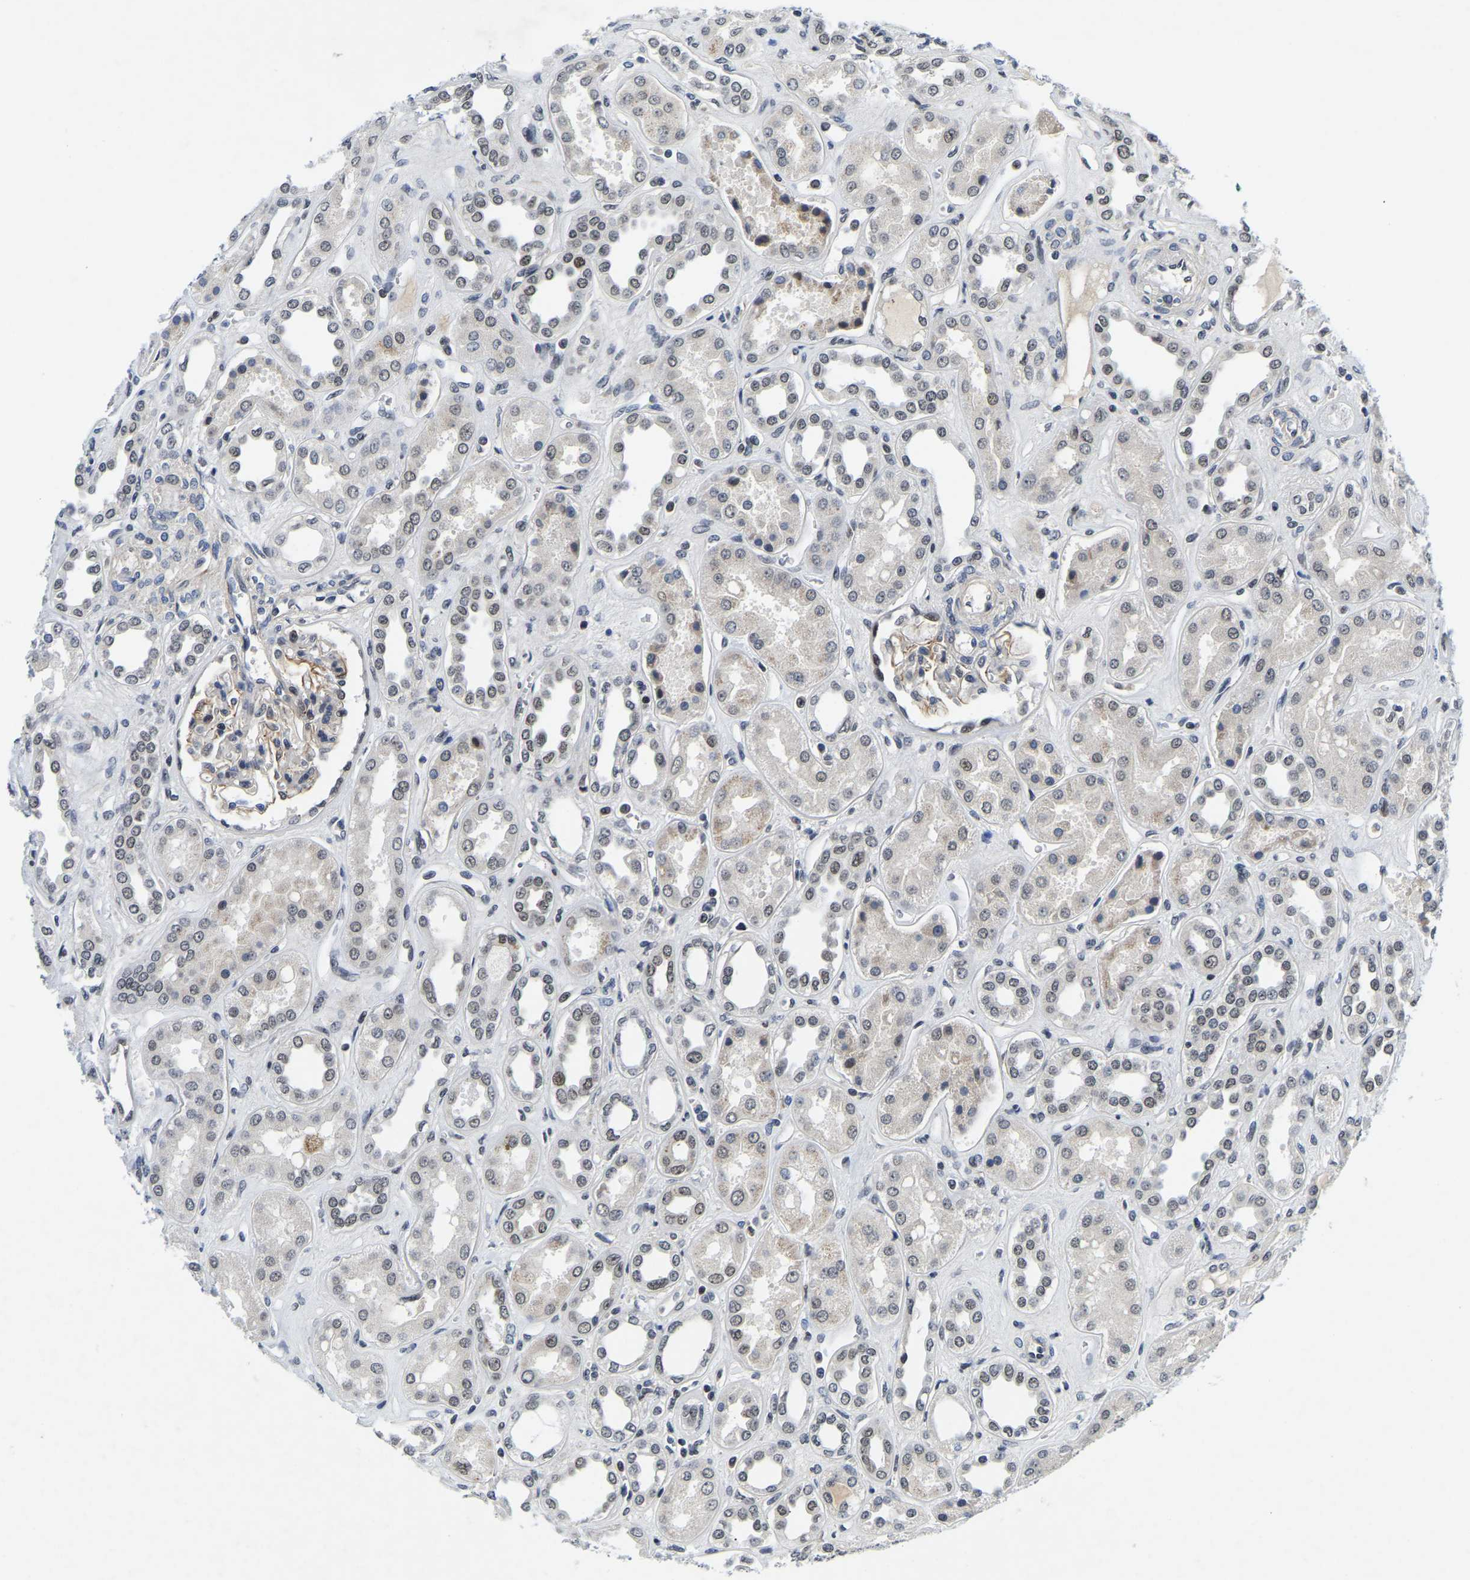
{"staining": {"intensity": "moderate", "quantity": "<25%", "location": "cytoplasmic/membranous"}, "tissue": "kidney", "cell_type": "Cells in glomeruli", "image_type": "normal", "snomed": [{"axis": "morphology", "description": "Normal tissue, NOS"}, {"axis": "topography", "description": "Kidney"}], "caption": "This micrograph demonstrates benign kidney stained with immunohistochemistry (IHC) to label a protein in brown. The cytoplasmic/membranous of cells in glomeruli show moderate positivity for the protein. Nuclei are counter-stained blue.", "gene": "POLDIP3", "patient": {"sex": "male", "age": 59}}